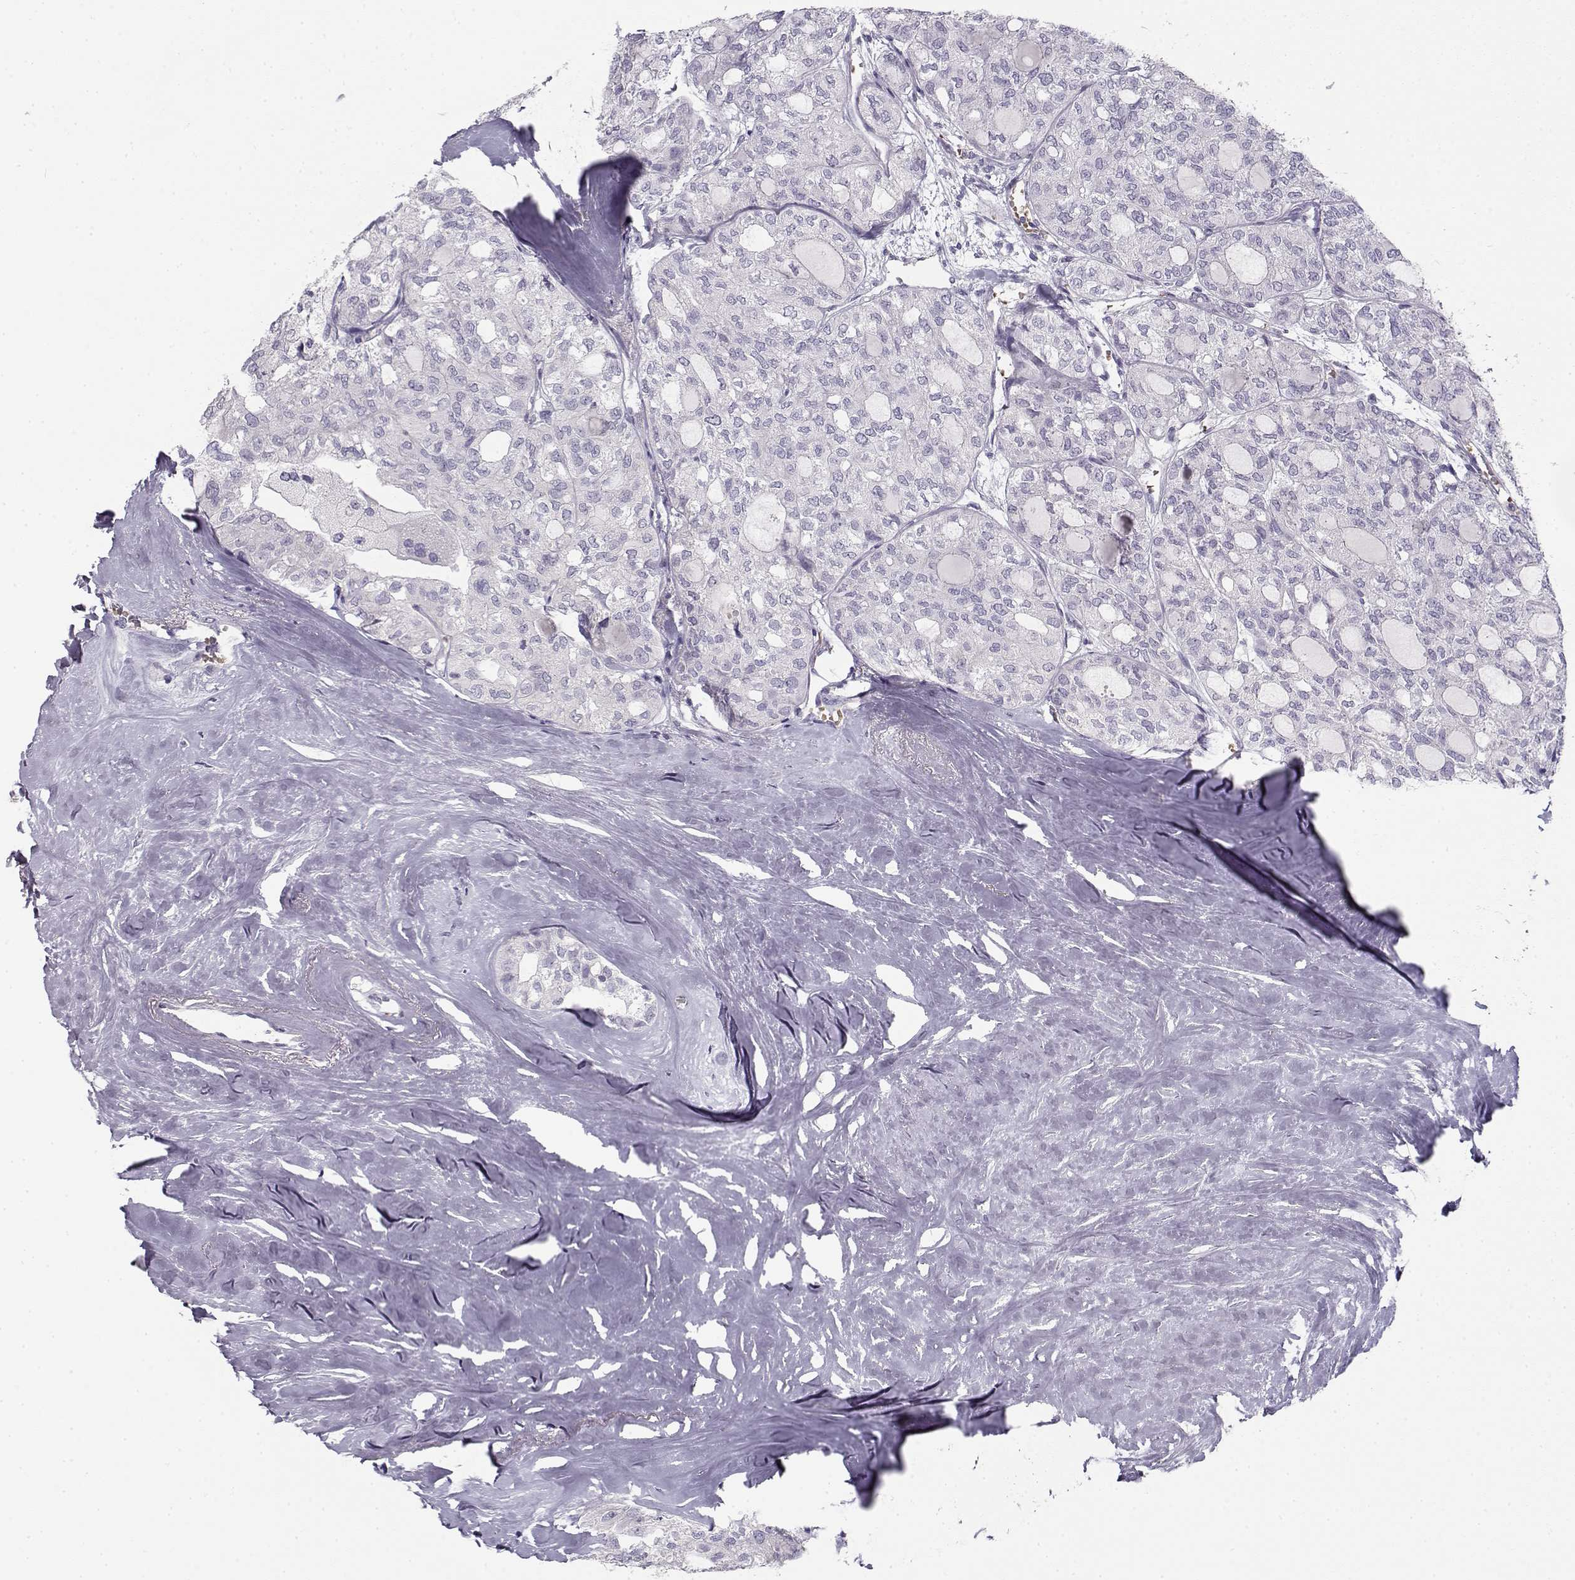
{"staining": {"intensity": "negative", "quantity": "none", "location": "none"}, "tissue": "thyroid cancer", "cell_type": "Tumor cells", "image_type": "cancer", "snomed": [{"axis": "morphology", "description": "Follicular adenoma carcinoma, NOS"}, {"axis": "topography", "description": "Thyroid gland"}], "caption": "Immunohistochemical staining of thyroid follicular adenoma carcinoma shows no significant expression in tumor cells.", "gene": "MYO1A", "patient": {"sex": "male", "age": 75}}